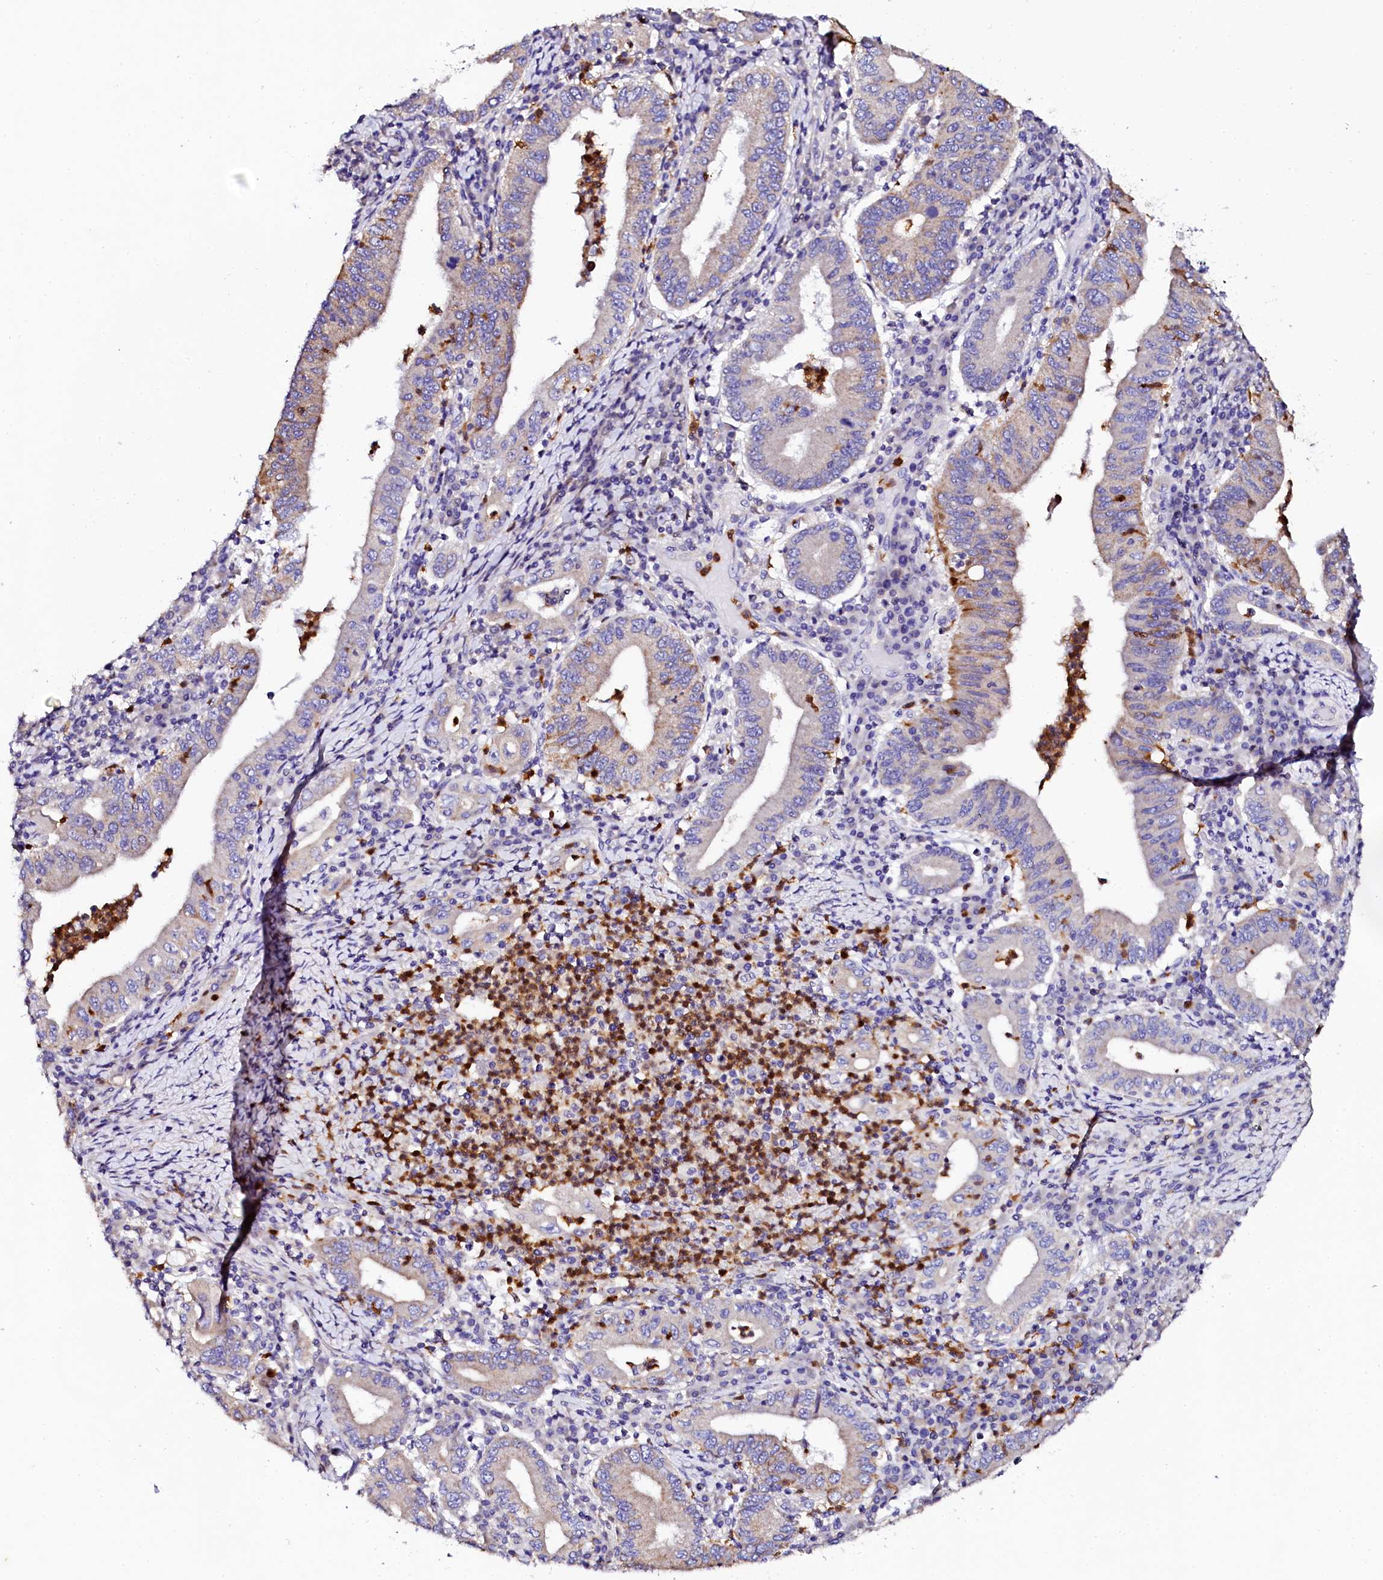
{"staining": {"intensity": "weak", "quantity": "<25%", "location": "cytoplasmic/membranous"}, "tissue": "stomach cancer", "cell_type": "Tumor cells", "image_type": "cancer", "snomed": [{"axis": "morphology", "description": "Normal tissue, NOS"}, {"axis": "morphology", "description": "Adenocarcinoma, NOS"}, {"axis": "topography", "description": "Esophagus"}, {"axis": "topography", "description": "Stomach, upper"}, {"axis": "topography", "description": "Peripheral nerve tissue"}], "caption": "Stomach cancer stained for a protein using IHC reveals no staining tumor cells.", "gene": "NAA16", "patient": {"sex": "male", "age": 62}}